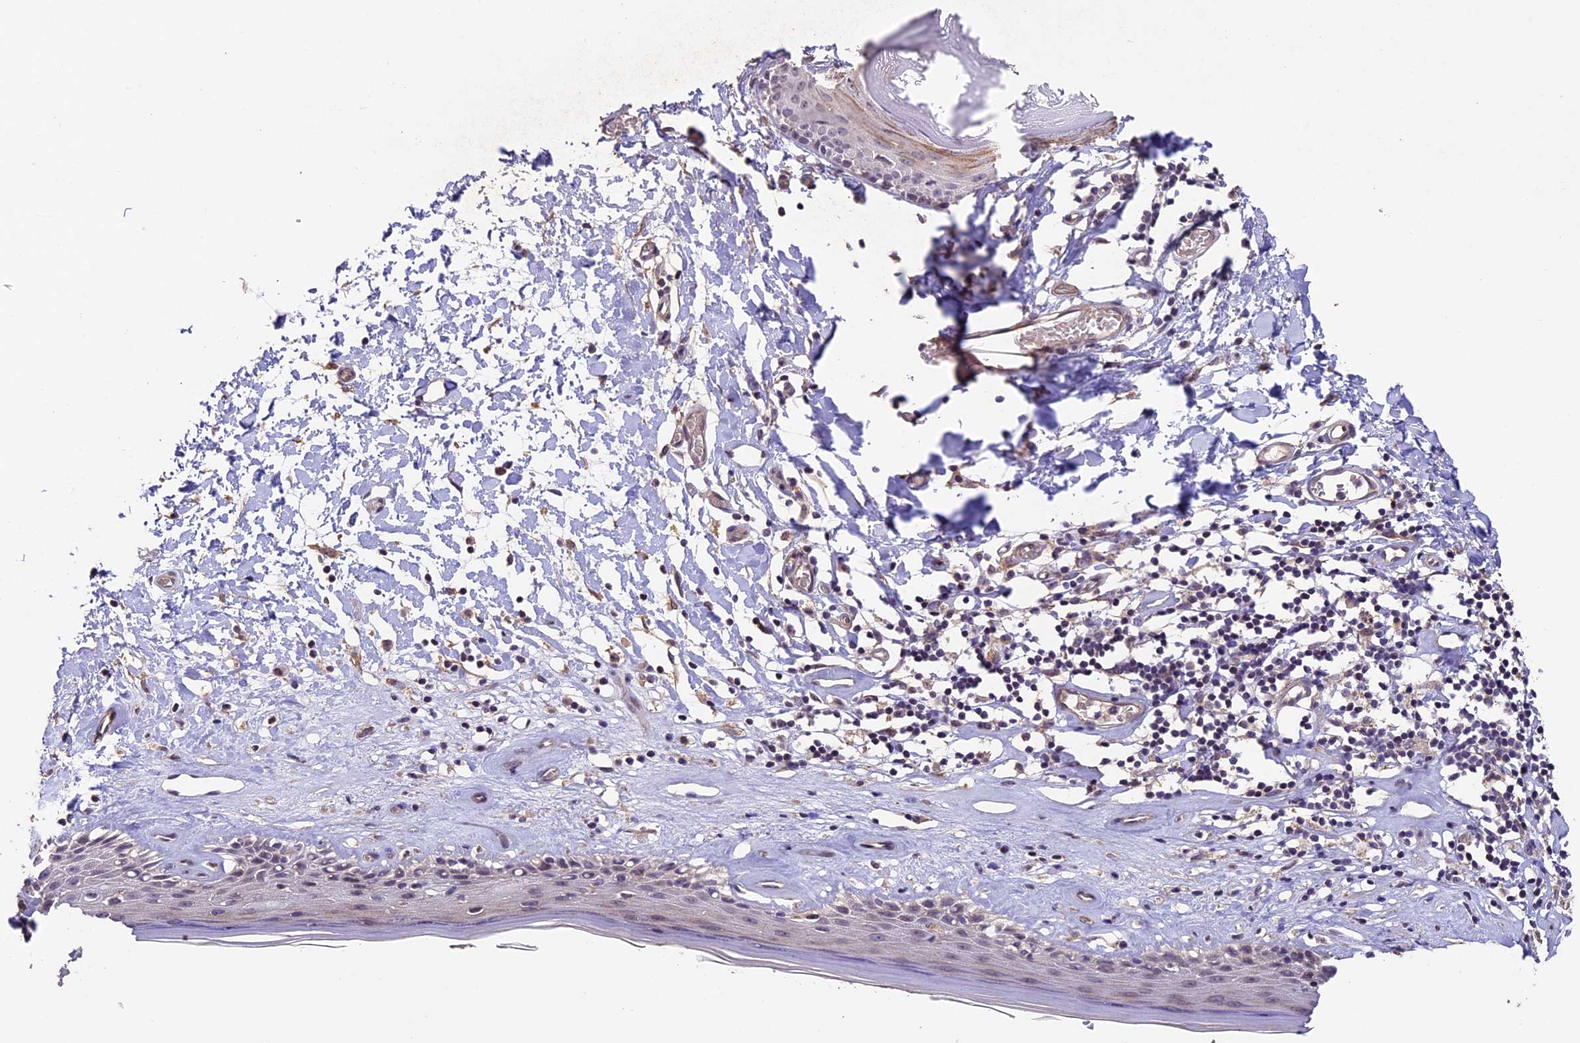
{"staining": {"intensity": "negative", "quantity": "none", "location": "none"}, "tissue": "skin", "cell_type": "Epidermal cells", "image_type": "normal", "snomed": [{"axis": "morphology", "description": "Normal tissue, NOS"}, {"axis": "topography", "description": "Adipose tissue"}, {"axis": "topography", "description": "Vascular tissue"}, {"axis": "topography", "description": "Vulva"}, {"axis": "topography", "description": "Peripheral nerve tissue"}], "caption": "Human skin stained for a protein using IHC reveals no positivity in epidermal cells.", "gene": "GNB5", "patient": {"sex": "female", "age": 86}}